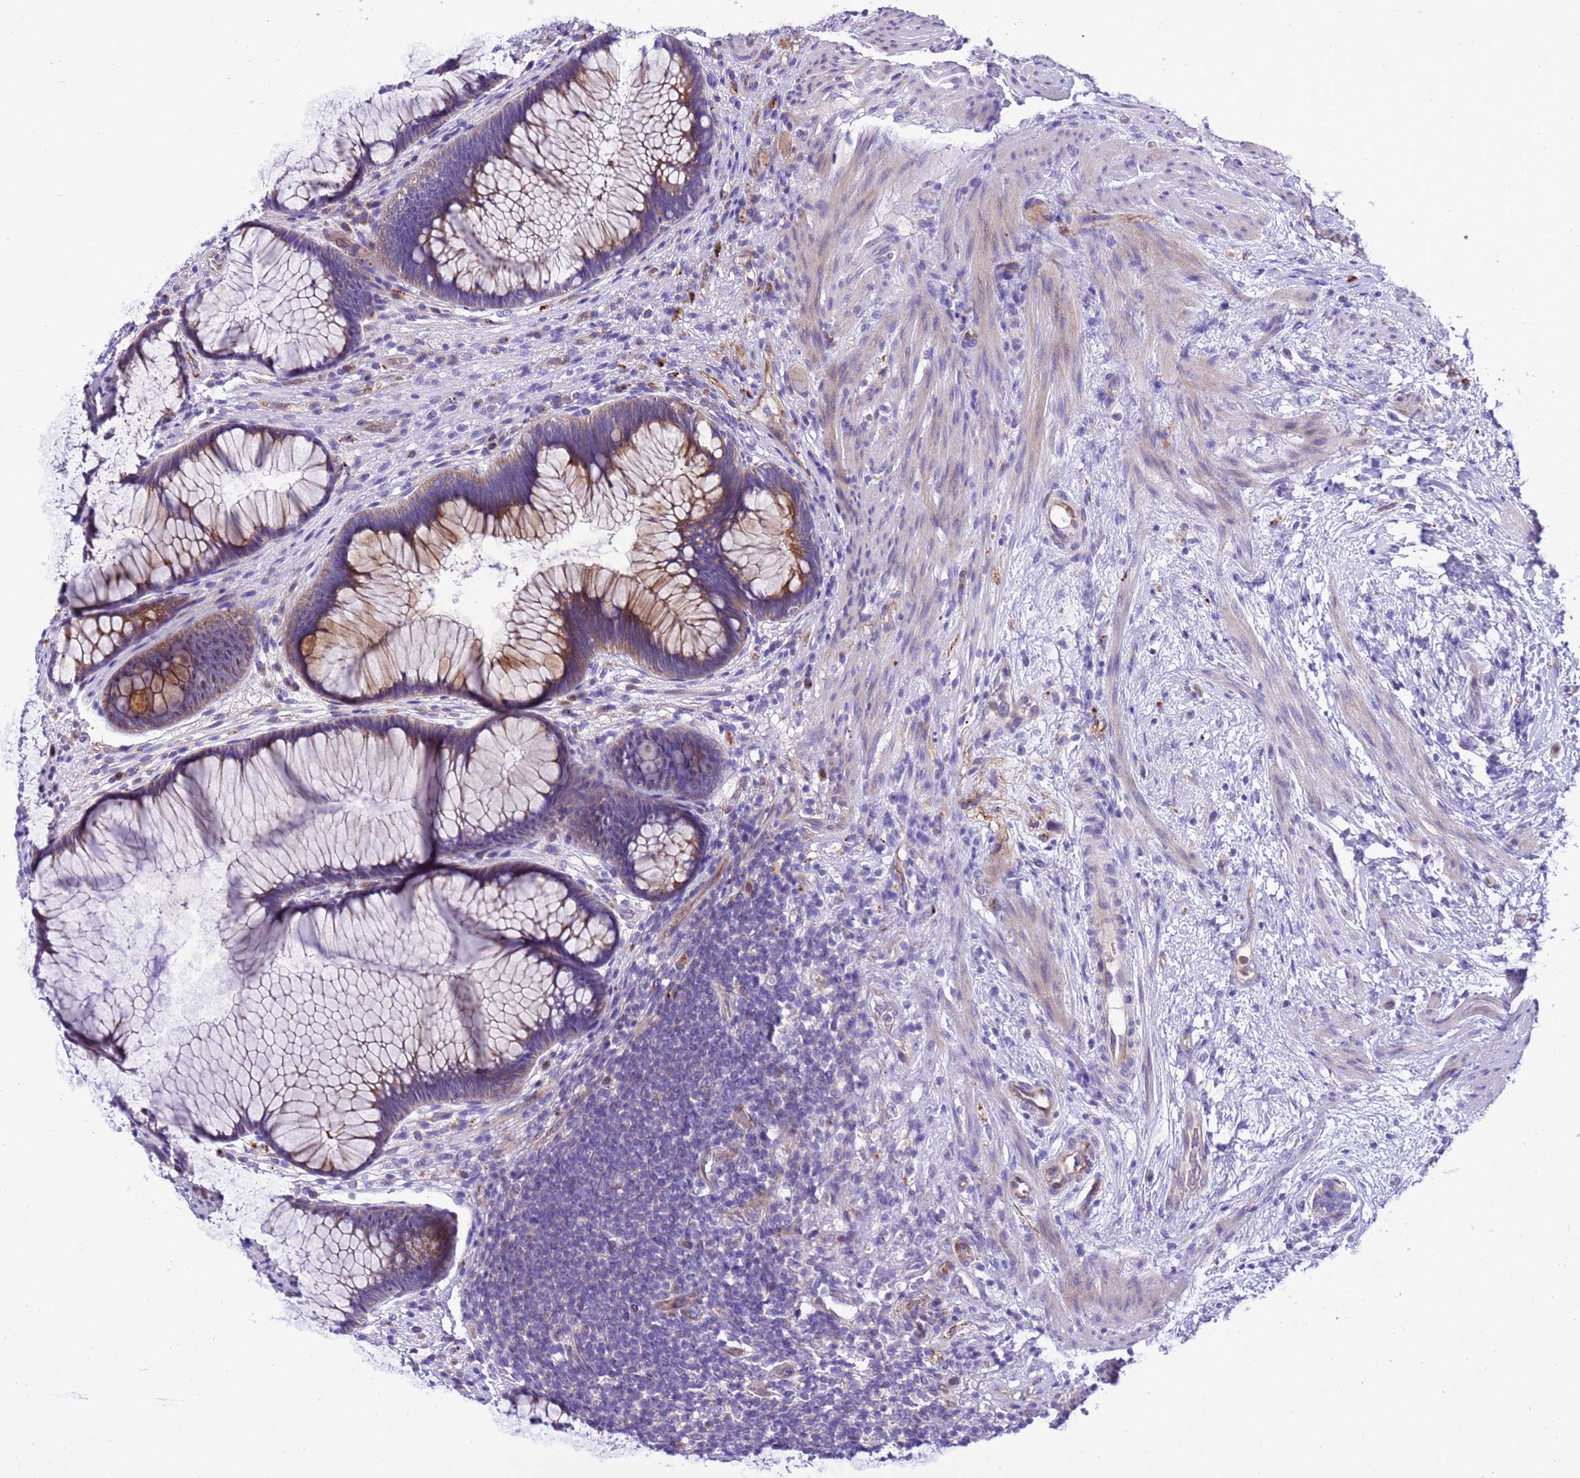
{"staining": {"intensity": "moderate", "quantity": ">75%", "location": "cytoplasmic/membranous"}, "tissue": "rectum", "cell_type": "Glandular cells", "image_type": "normal", "snomed": [{"axis": "morphology", "description": "Normal tissue, NOS"}, {"axis": "topography", "description": "Rectum"}], "caption": "An IHC photomicrograph of benign tissue is shown. Protein staining in brown shows moderate cytoplasmic/membranous positivity in rectum within glandular cells. (brown staining indicates protein expression, while blue staining denotes nuclei).", "gene": "KICS2", "patient": {"sex": "male", "age": 51}}